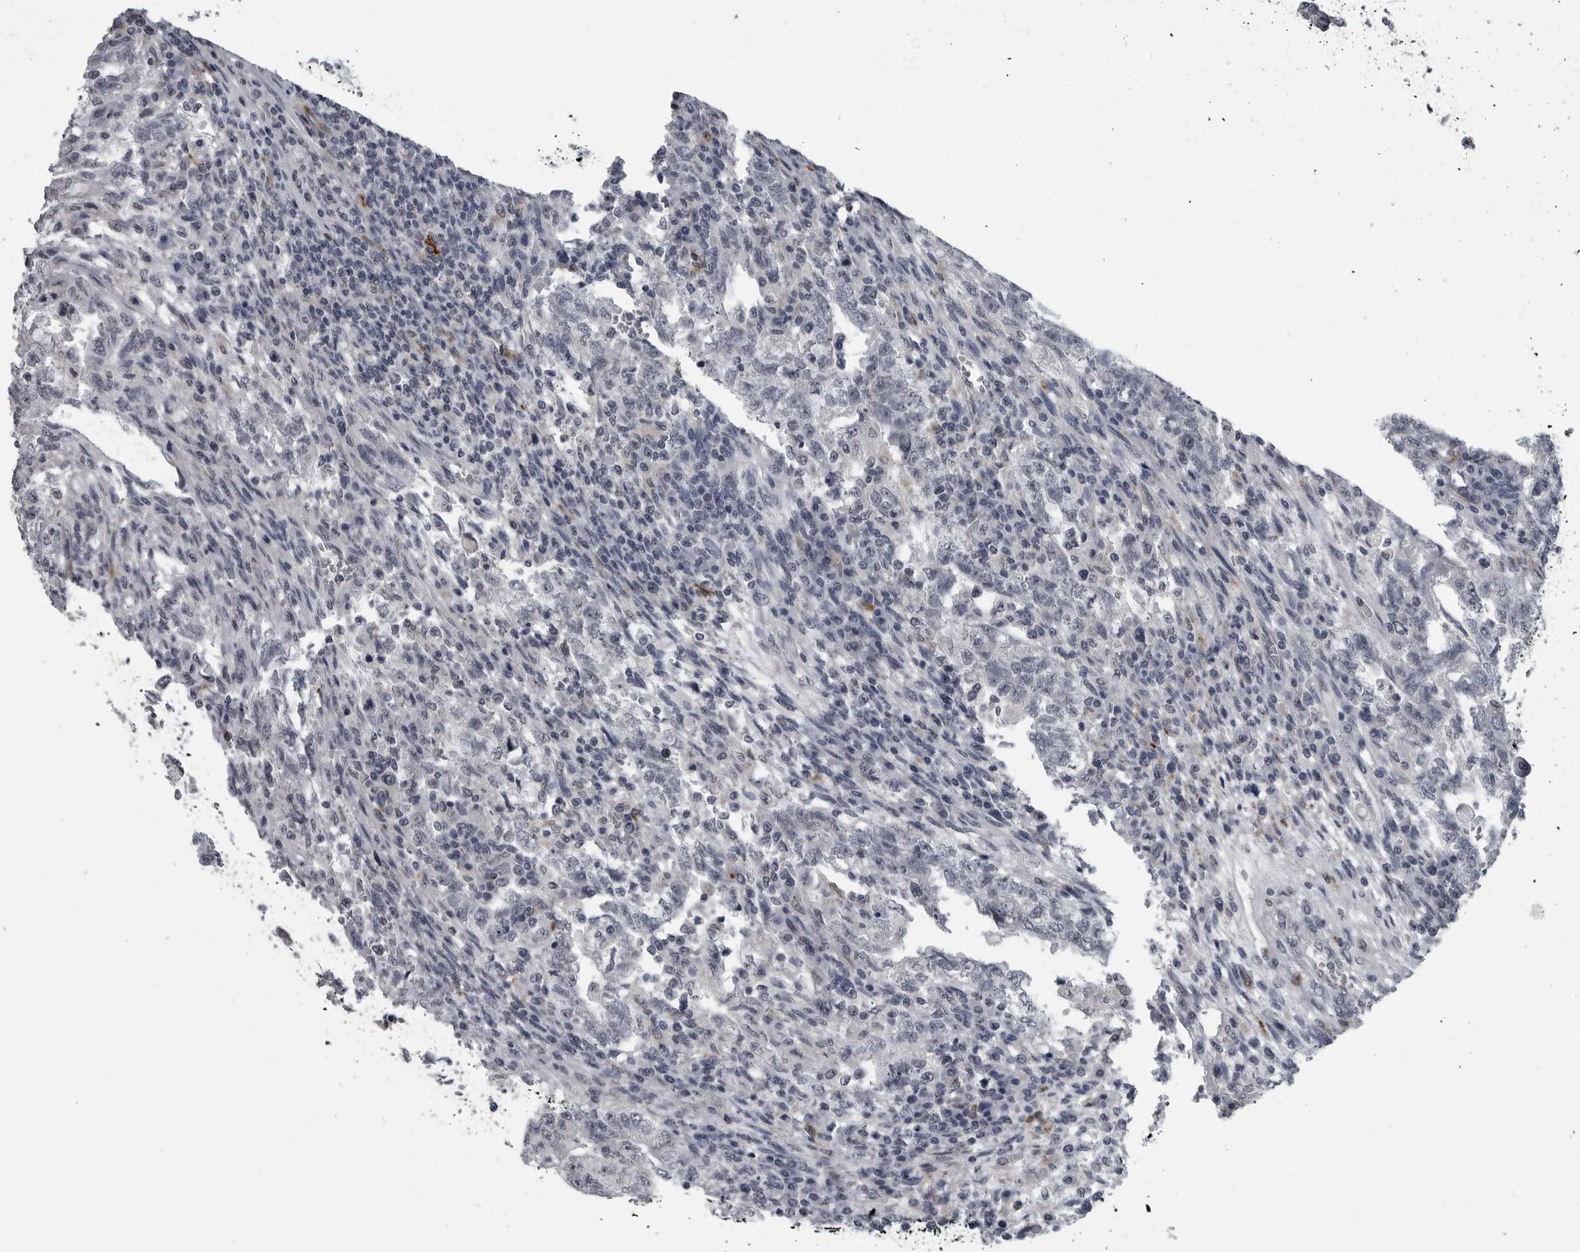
{"staining": {"intensity": "negative", "quantity": "none", "location": "none"}, "tissue": "testis cancer", "cell_type": "Tumor cells", "image_type": "cancer", "snomed": [{"axis": "morphology", "description": "Carcinoma, Embryonal, NOS"}, {"axis": "topography", "description": "Testis"}], "caption": "Tumor cells show no significant protein staining in embryonal carcinoma (testis).", "gene": "LYSMD1", "patient": {"sex": "male", "age": 36}}